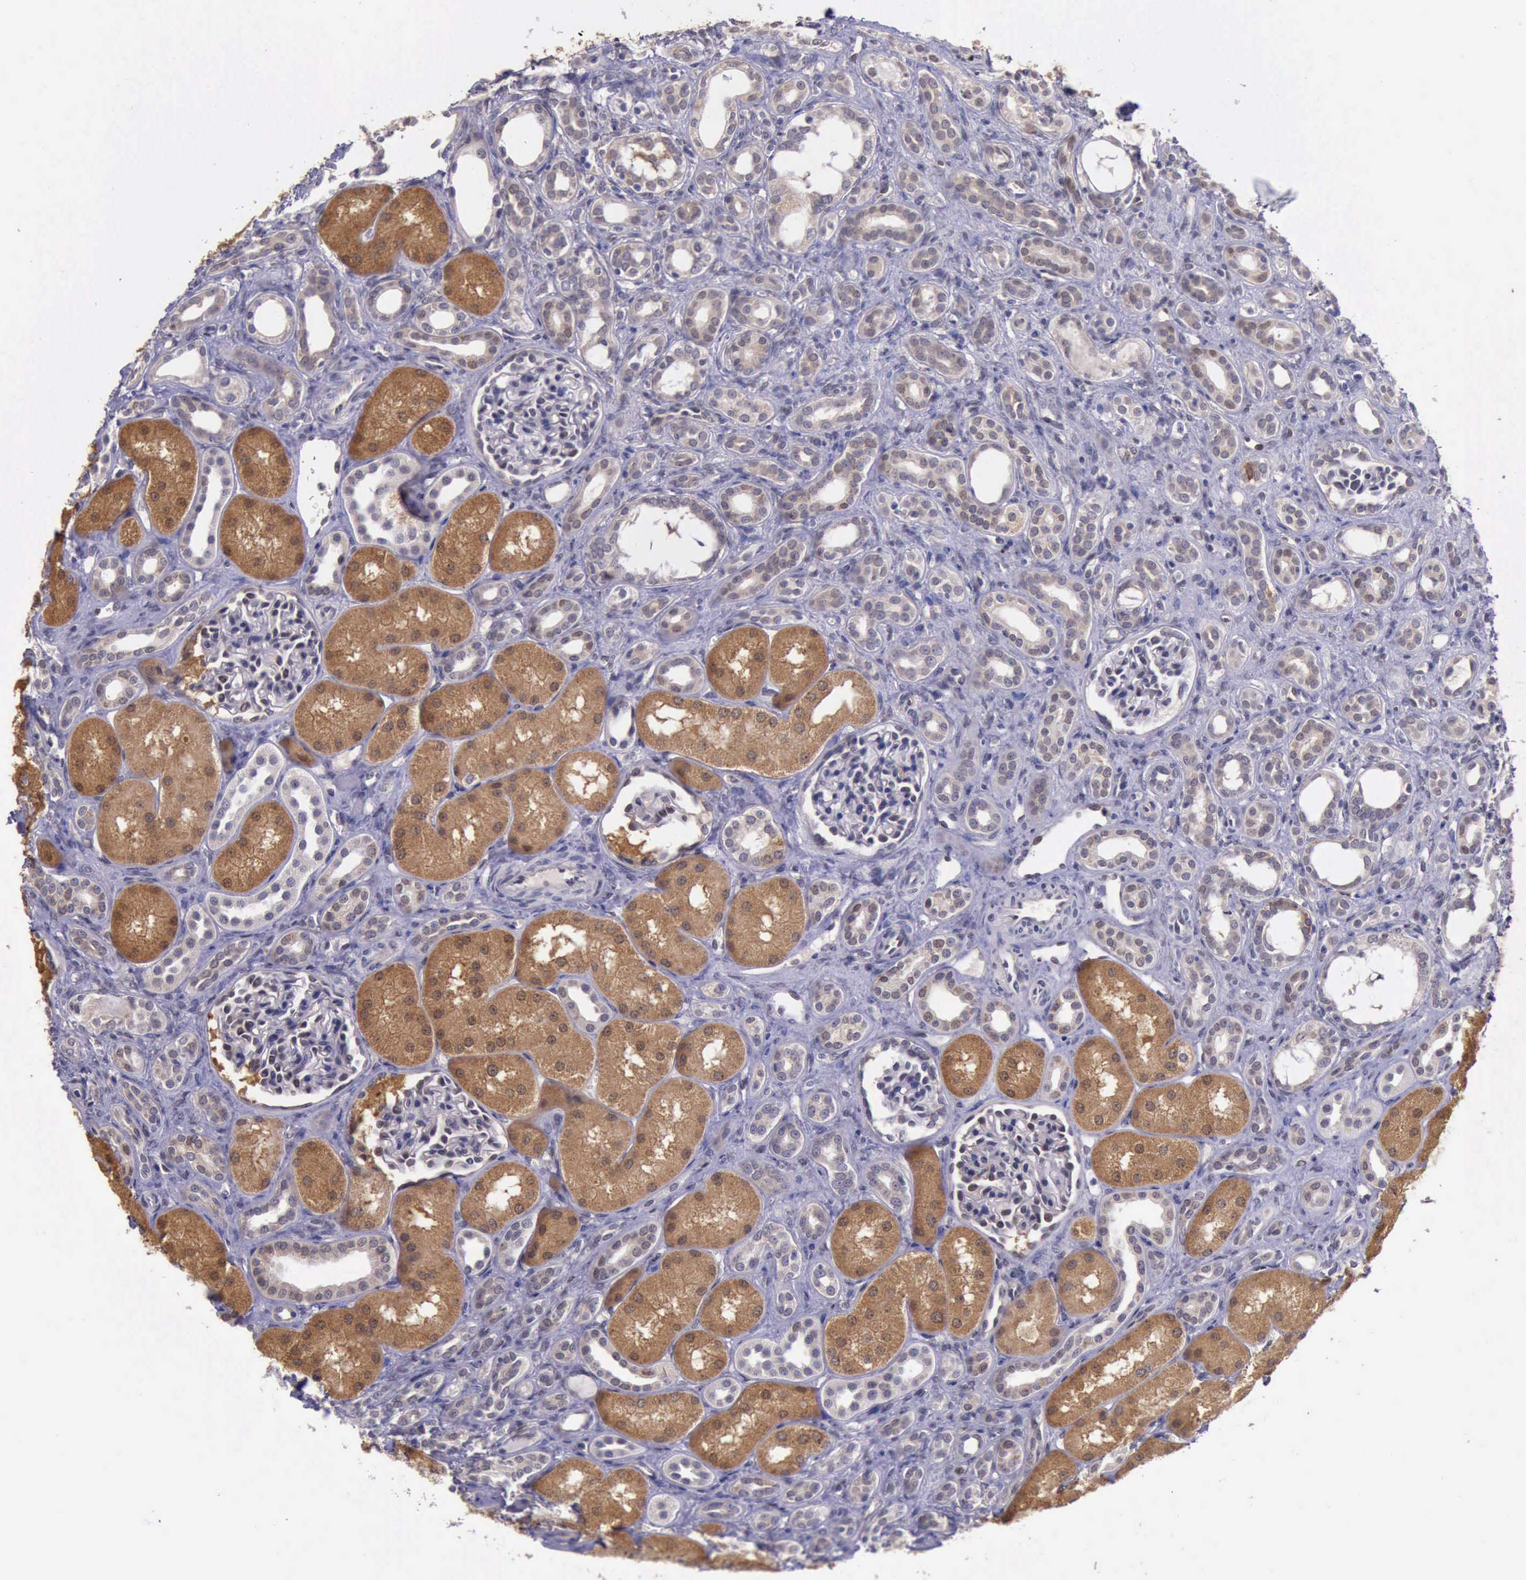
{"staining": {"intensity": "negative", "quantity": "none", "location": "none"}, "tissue": "kidney", "cell_type": "Cells in glomeruli", "image_type": "normal", "snomed": [{"axis": "morphology", "description": "Normal tissue, NOS"}, {"axis": "topography", "description": "Kidney"}], "caption": "Immunohistochemistry image of unremarkable human kidney stained for a protein (brown), which exhibits no positivity in cells in glomeruli.", "gene": "PLEK2", "patient": {"sex": "male", "age": 7}}